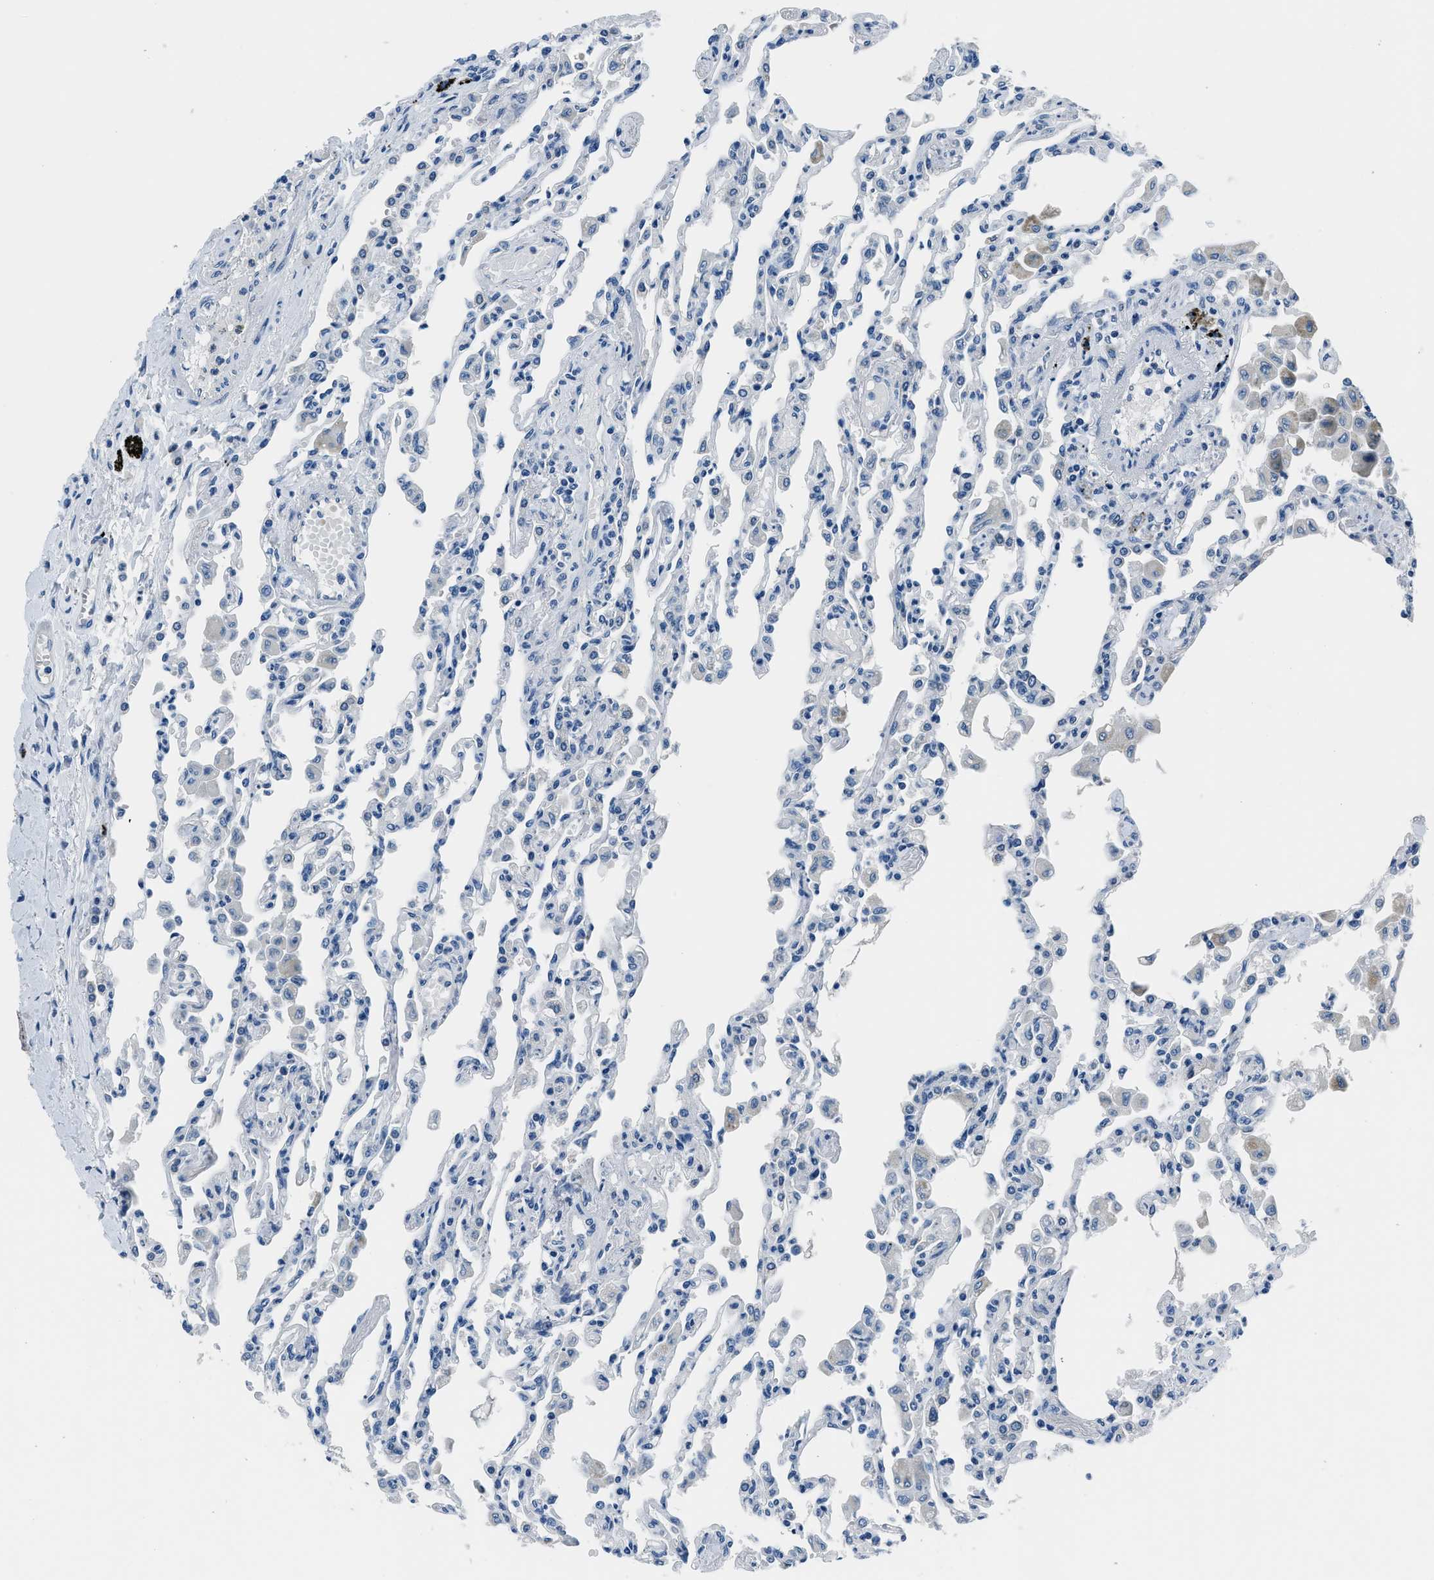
{"staining": {"intensity": "negative", "quantity": "none", "location": "none"}, "tissue": "lung", "cell_type": "Alveolar cells", "image_type": "normal", "snomed": [{"axis": "morphology", "description": "Normal tissue, NOS"}, {"axis": "topography", "description": "Bronchus"}, {"axis": "topography", "description": "Lung"}], "caption": "A high-resolution micrograph shows immunohistochemistry (IHC) staining of benign lung, which reveals no significant staining in alveolar cells.", "gene": "GJA3", "patient": {"sex": "female", "age": 49}}